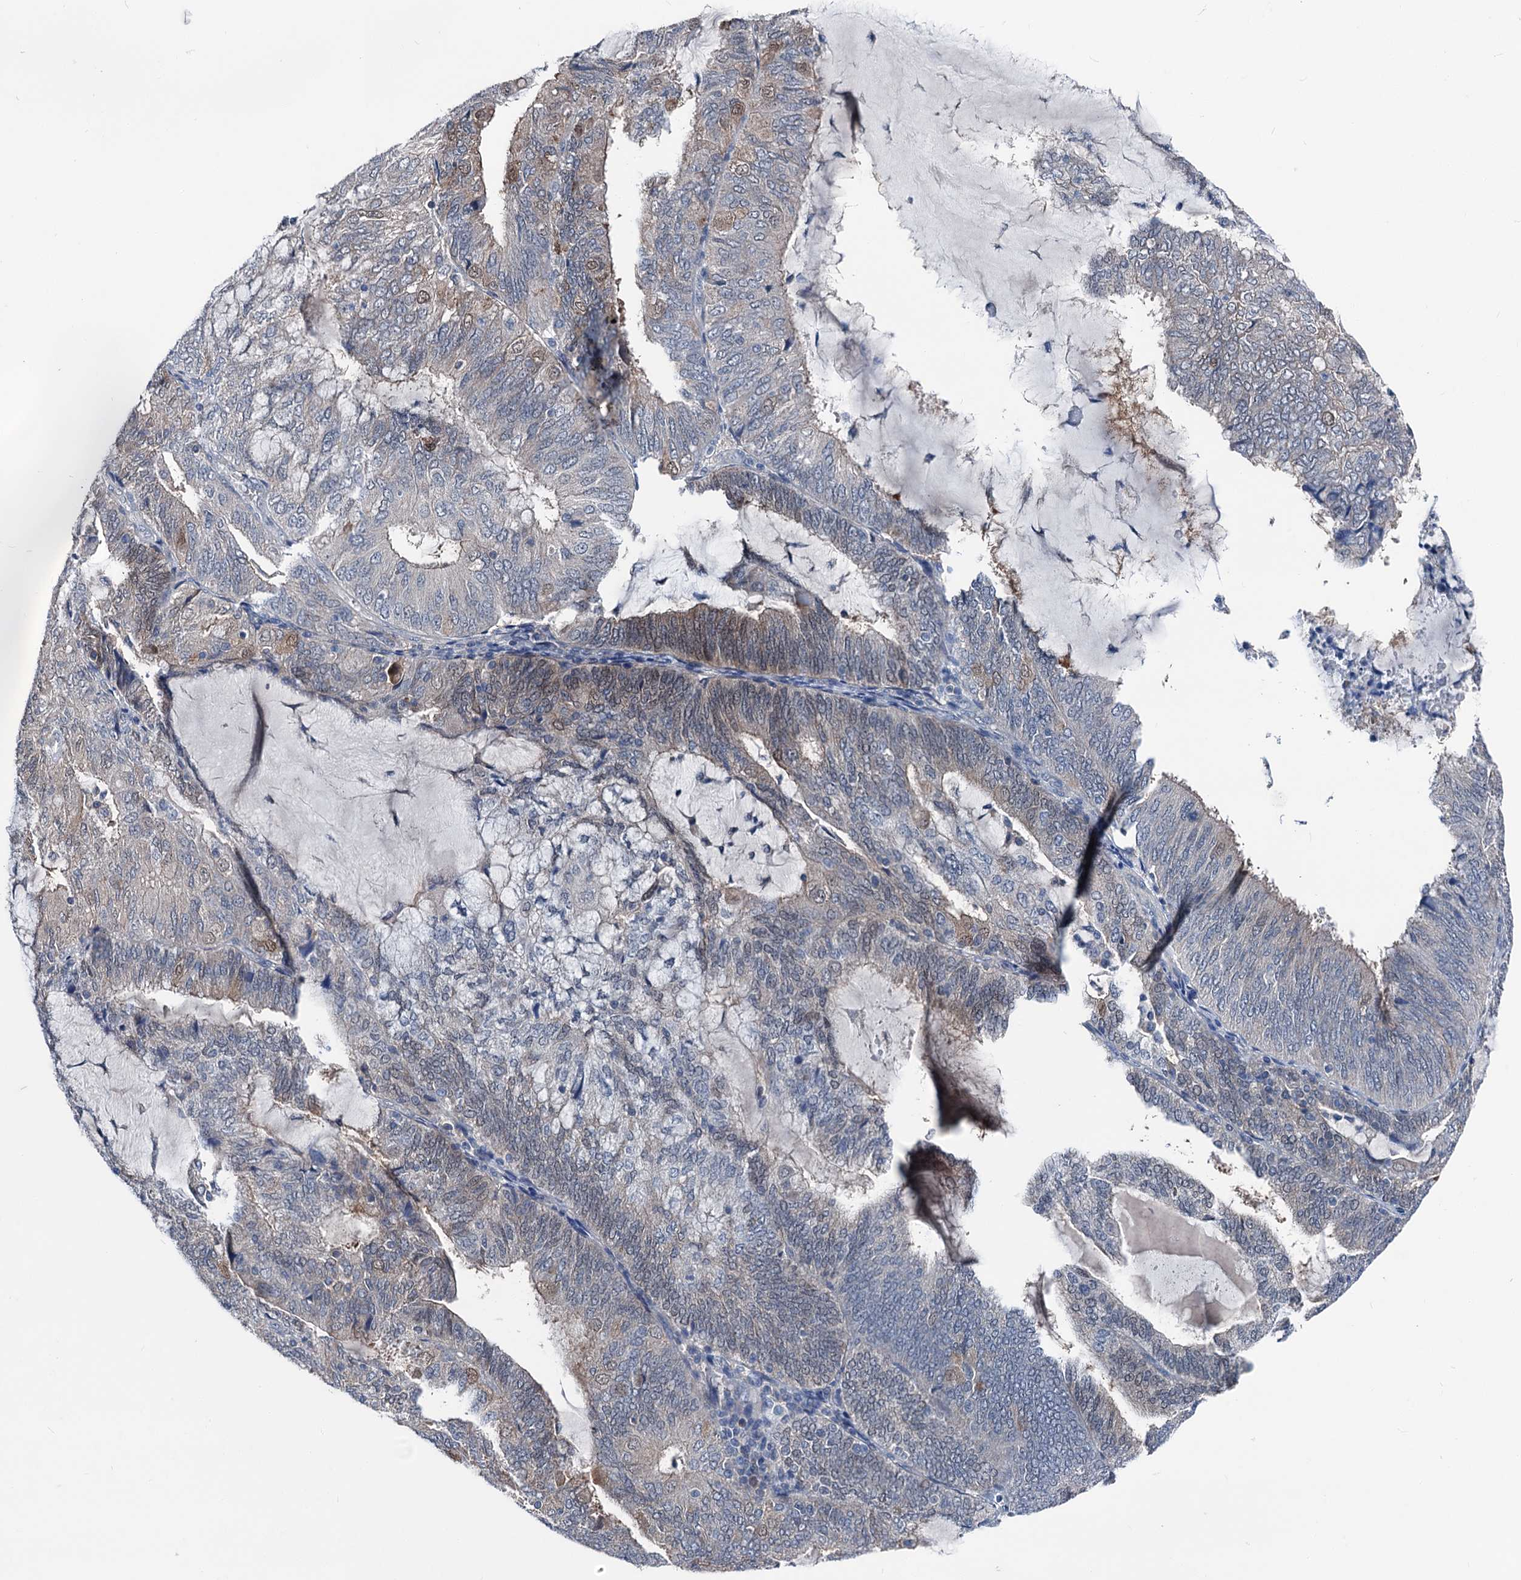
{"staining": {"intensity": "weak", "quantity": "<25%", "location": "nuclear"}, "tissue": "endometrial cancer", "cell_type": "Tumor cells", "image_type": "cancer", "snomed": [{"axis": "morphology", "description": "Adenocarcinoma, NOS"}, {"axis": "topography", "description": "Endometrium"}], "caption": "Endometrial cancer was stained to show a protein in brown. There is no significant positivity in tumor cells. The staining is performed using DAB (3,3'-diaminobenzidine) brown chromogen with nuclei counter-stained in using hematoxylin.", "gene": "GLO1", "patient": {"sex": "female", "age": 81}}